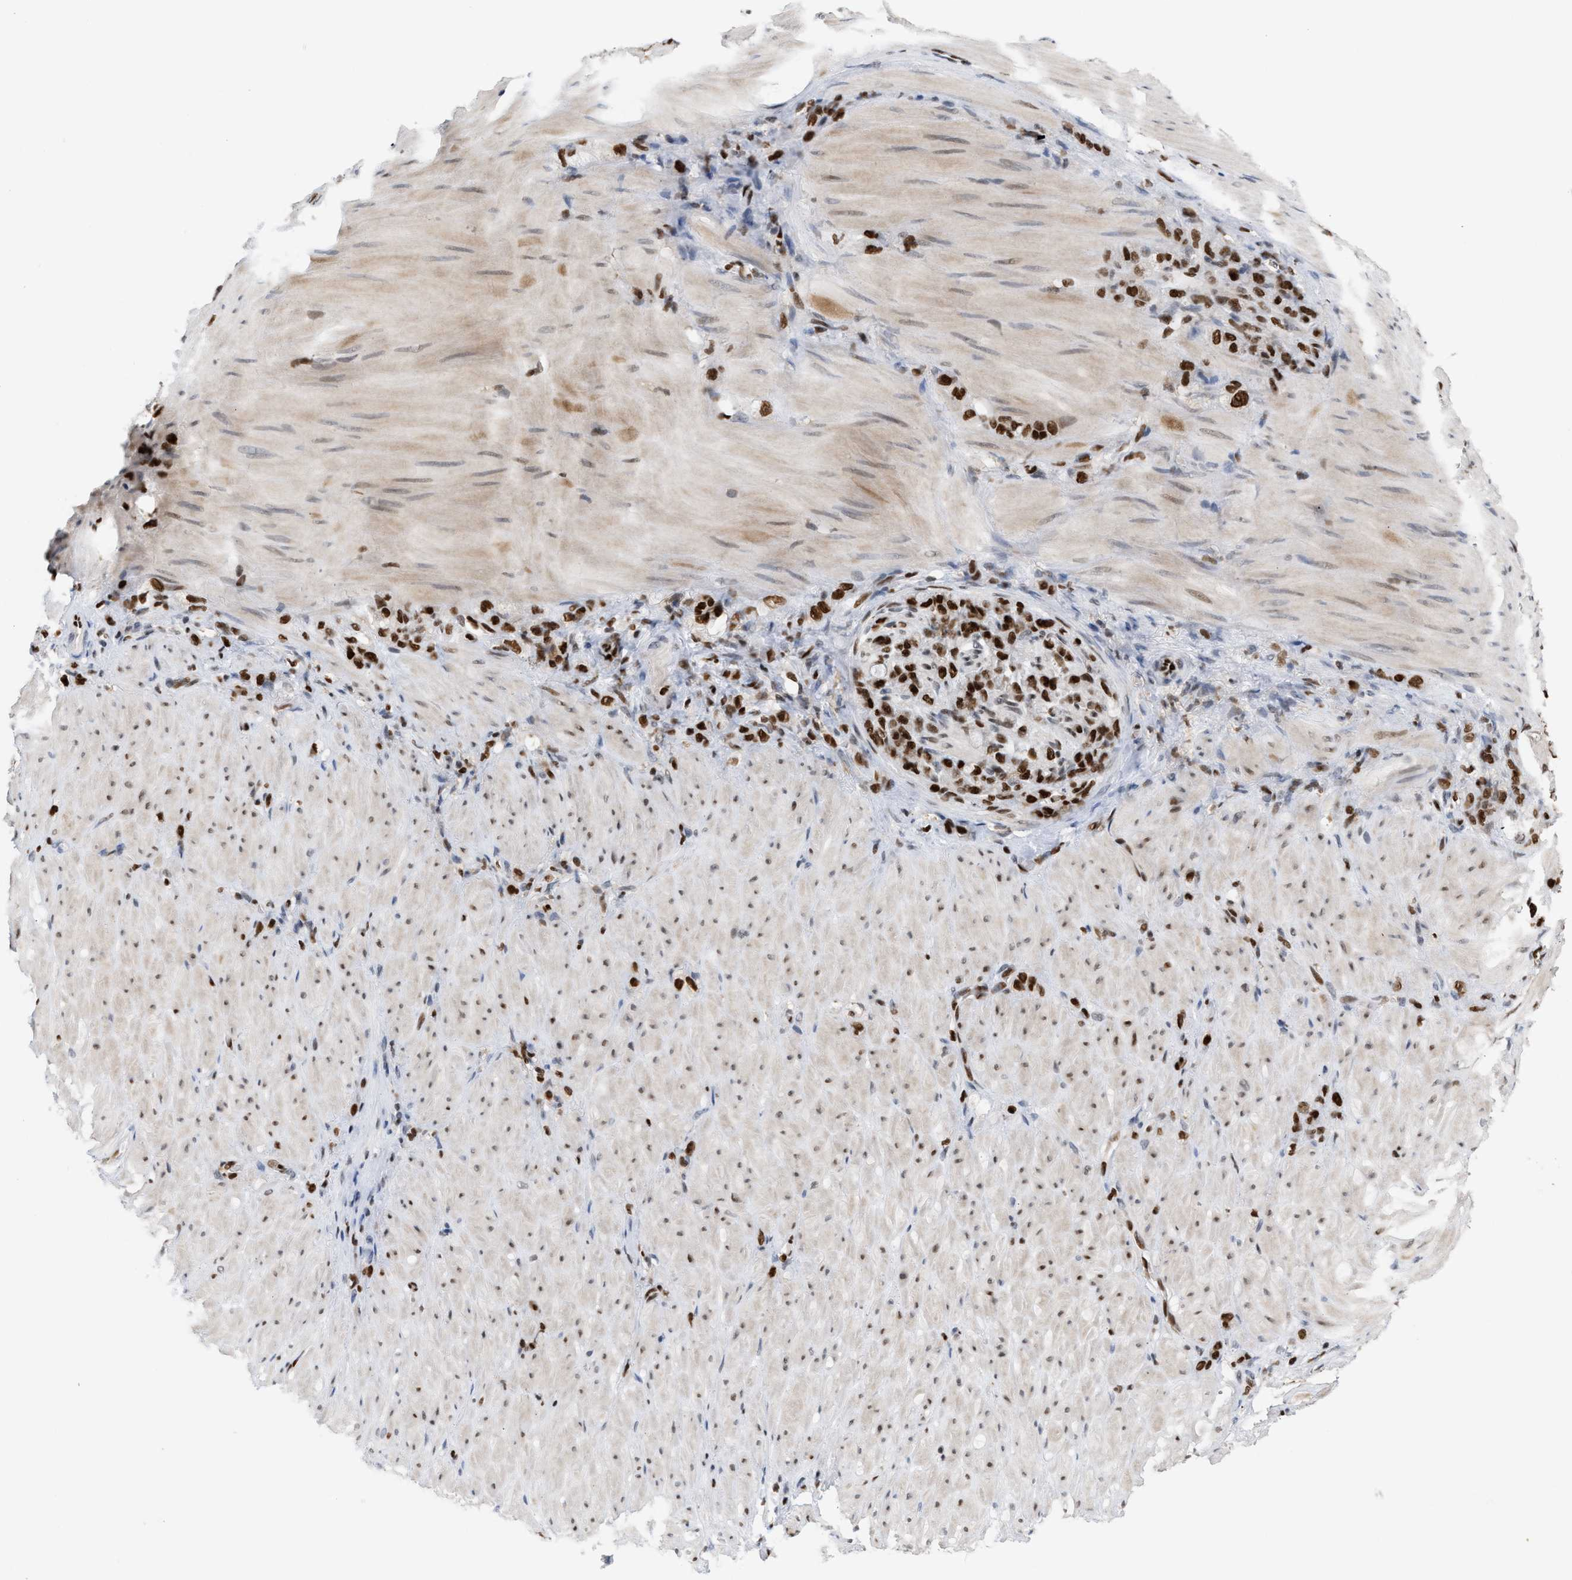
{"staining": {"intensity": "strong", "quantity": ">75%", "location": "nuclear"}, "tissue": "stomach cancer", "cell_type": "Tumor cells", "image_type": "cancer", "snomed": [{"axis": "morphology", "description": "Normal tissue, NOS"}, {"axis": "morphology", "description": "Adenocarcinoma, NOS"}, {"axis": "topography", "description": "Stomach"}], "caption": "Protein expression analysis of human stomach cancer reveals strong nuclear staining in approximately >75% of tumor cells.", "gene": "RNASEK-C17orf49", "patient": {"sex": "male", "age": 82}}